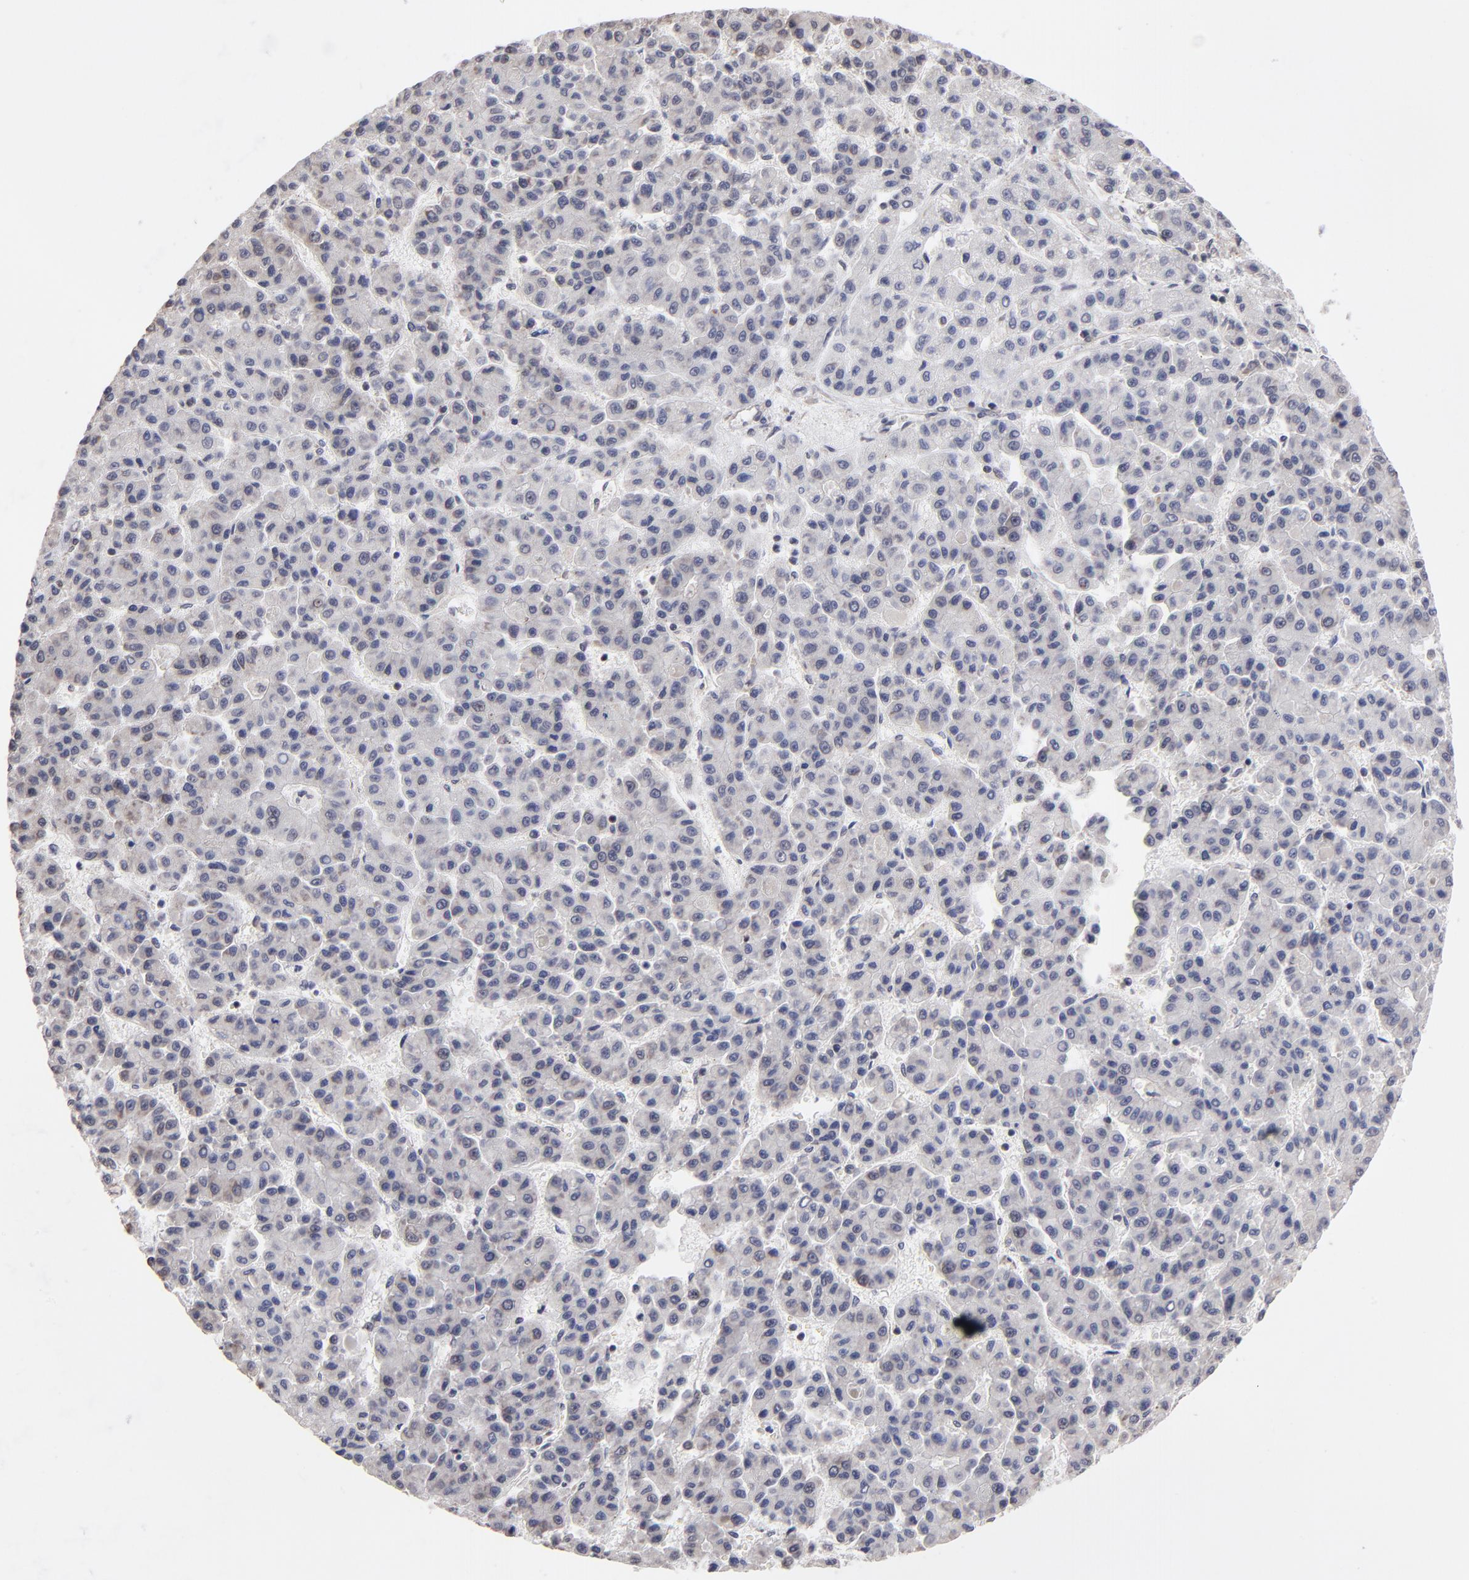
{"staining": {"intensity": "negative", "quantity": "none", "location": "none"}, "tissue": "liver cancer", "cell_type": "Tumor cells", "image_type": "cancer", "snomed": [{"axis": "morphology", "description": "Carcinoma, Hepatocellular, NOS"}, {"axis": "topography", "description": "Liver"}], "caption": "This image is of liver hepatocellular carcinoma stained with immunohistochemistry (IHC) to label a protein in brown with the nuclei are counter-stained blue. There is no staining in tumor cells.", "gene": "BRPF1", "patient": {"sex": "male", "age": 70}}